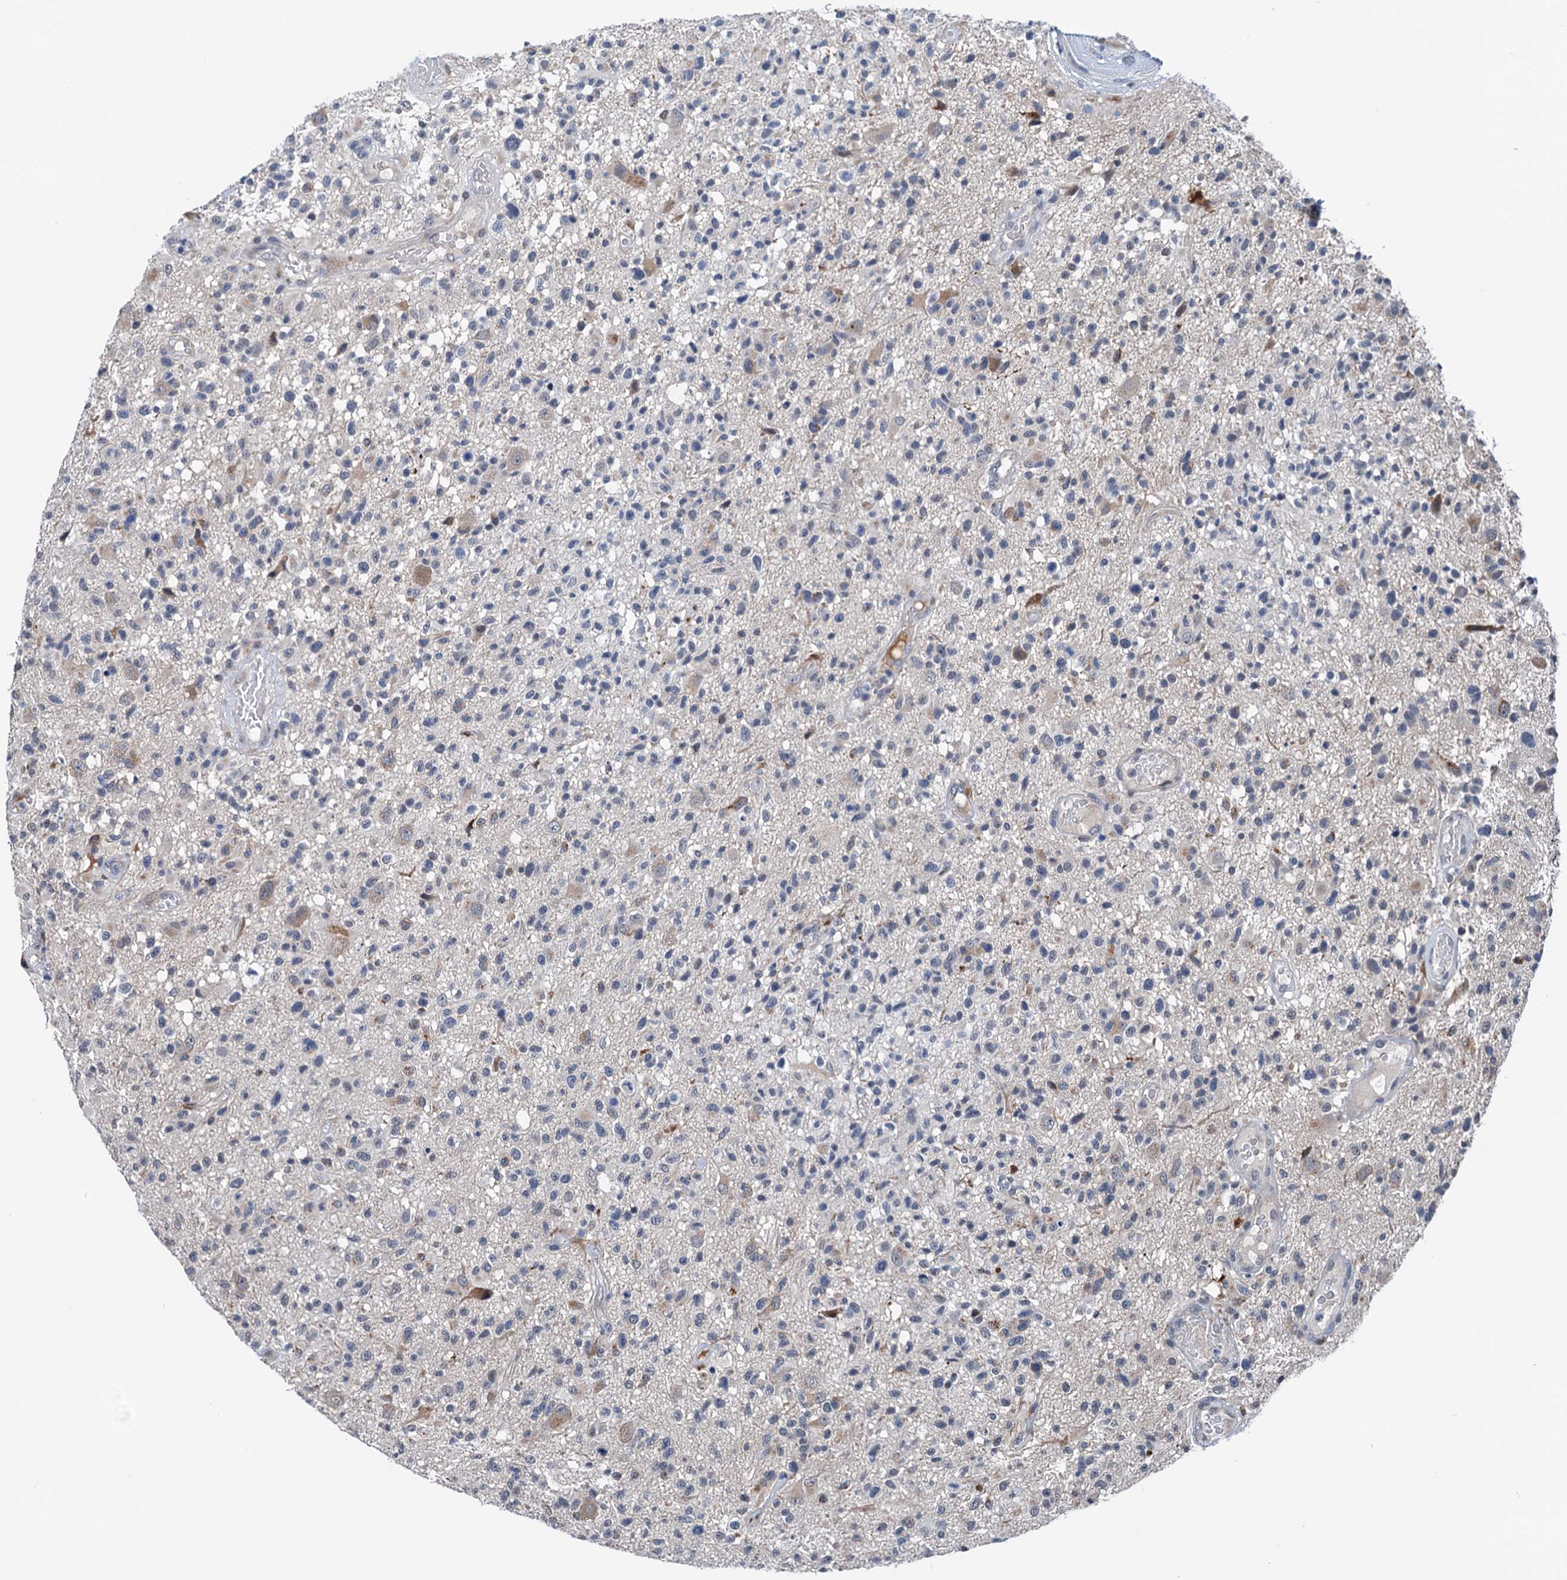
{"staining": {"intensity": "negative", "quantity": "none", "location": "none"}, "tissue": "glioma", "cell_type": "Tumor cells", "image_type": "cancer", "snomed": [{"axis": "morphology", "description": "Glioma, malignant, High grade"}, {"axis": "morphology", "description": "Glioblastoma, NOS"}, {"axis": "topography", "description": "Brain"}], "caption": "Malignant glioma (high-grade) was stained to show a protein in brown. There is no significant expression in tumor cells. (DAB immunohistochemistry (IHC) with hematoxylin counter stain).", "gene": "SHLD1", "patient": {"sex": "male", "age": 60}}